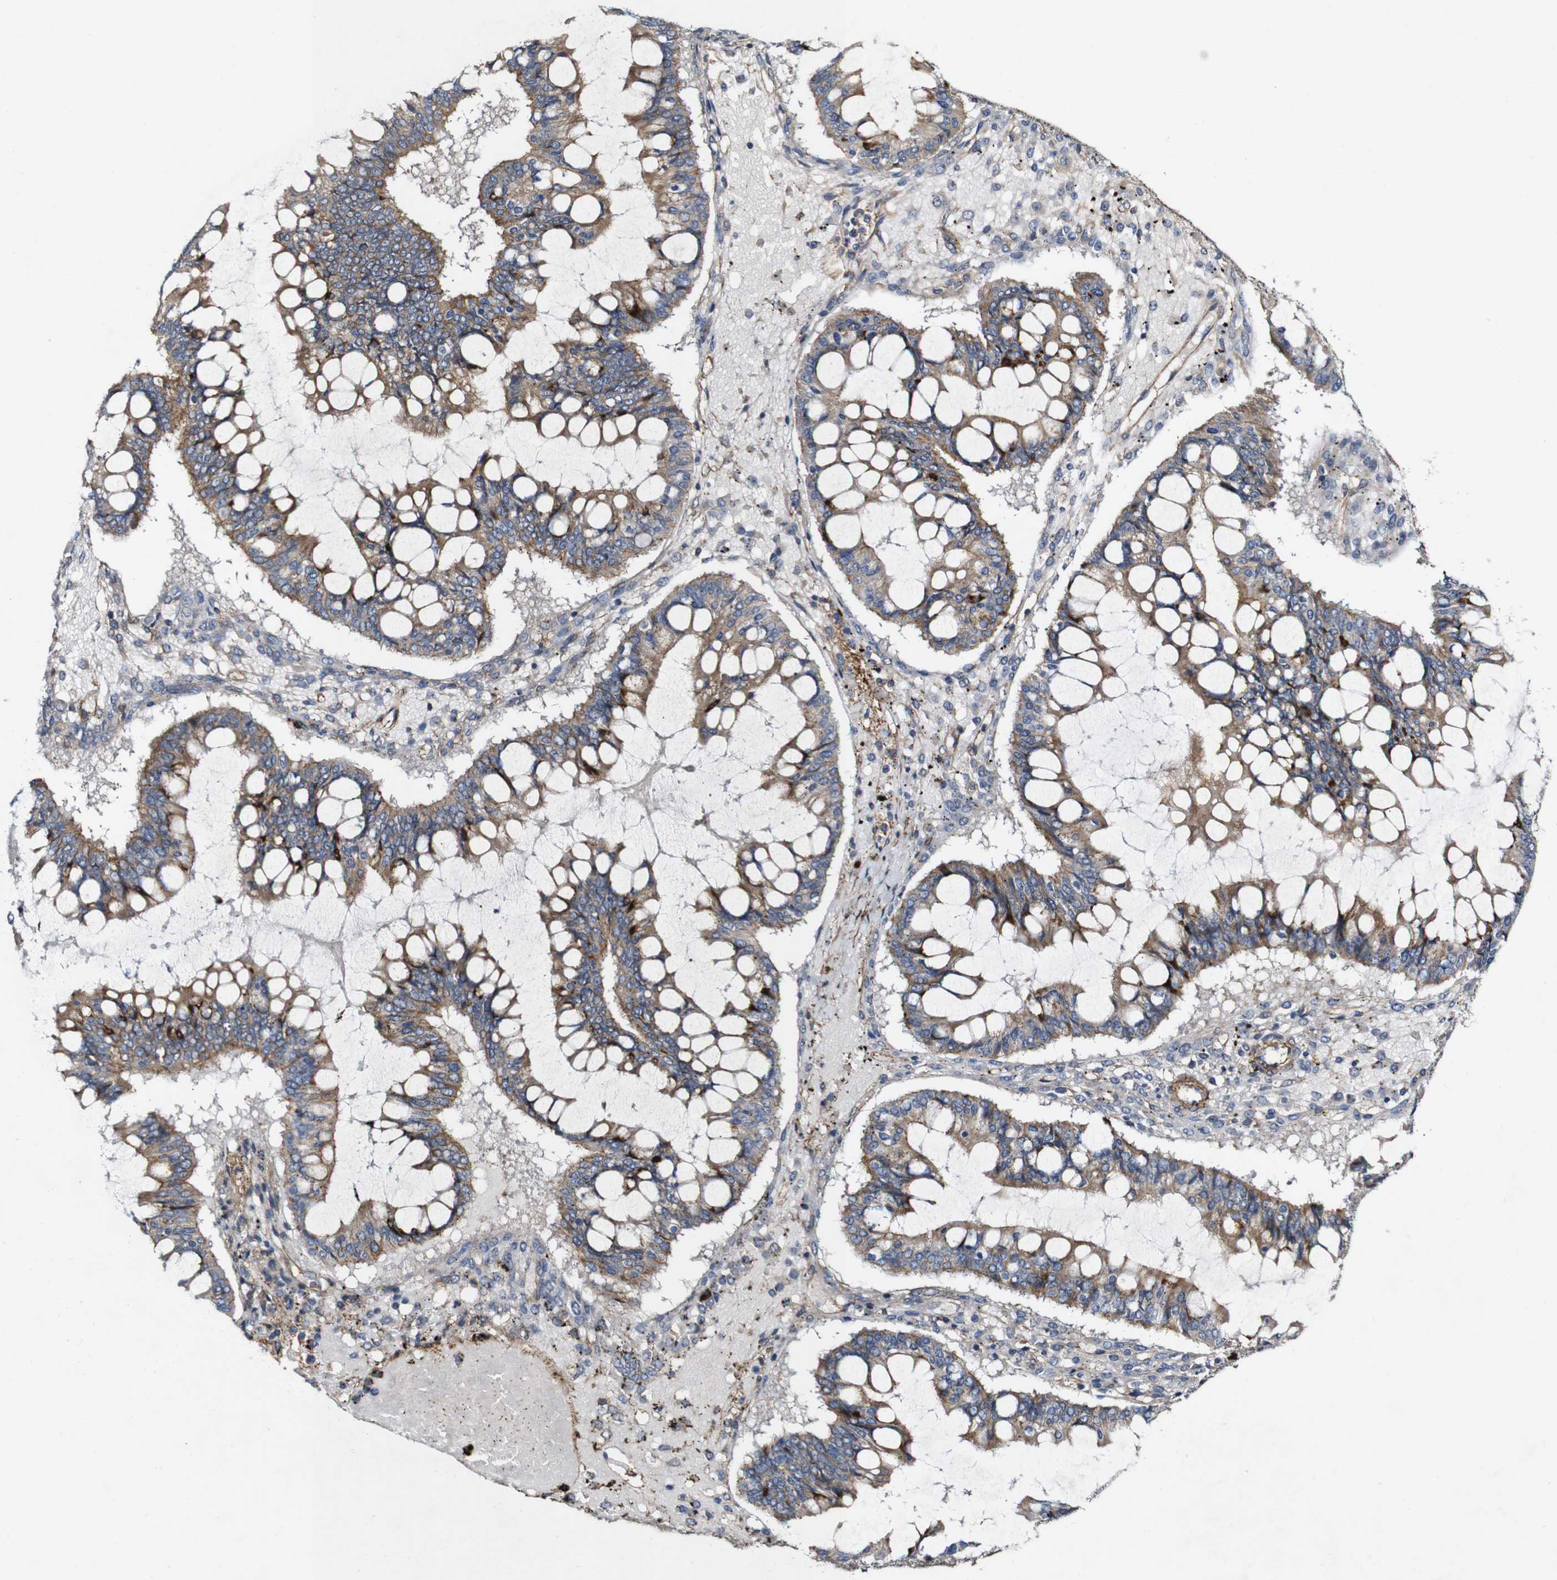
{"staining": {"intensity": "moderate", "quantity": ">75%", "location": "cytoplasmic/membranous"}, "tissue": "ovarian cancer", "cell_type": "Tumor cells", "image_type": "cancer", "snomed": [{"axis": "morphology", "description": "Cystadenocarcinoma, mucinous, NOS"}, {"axis": "topography", "description": "Ovary"}], "caption": "Tumor cells show medium levels of moderate cytoplasmic/membranous positivity in approximately >75% of cells in ovarian mucinous cystadenocarcinoma.", "gene": "GSDME", "patient": {"sex": "female", "age": 73}}